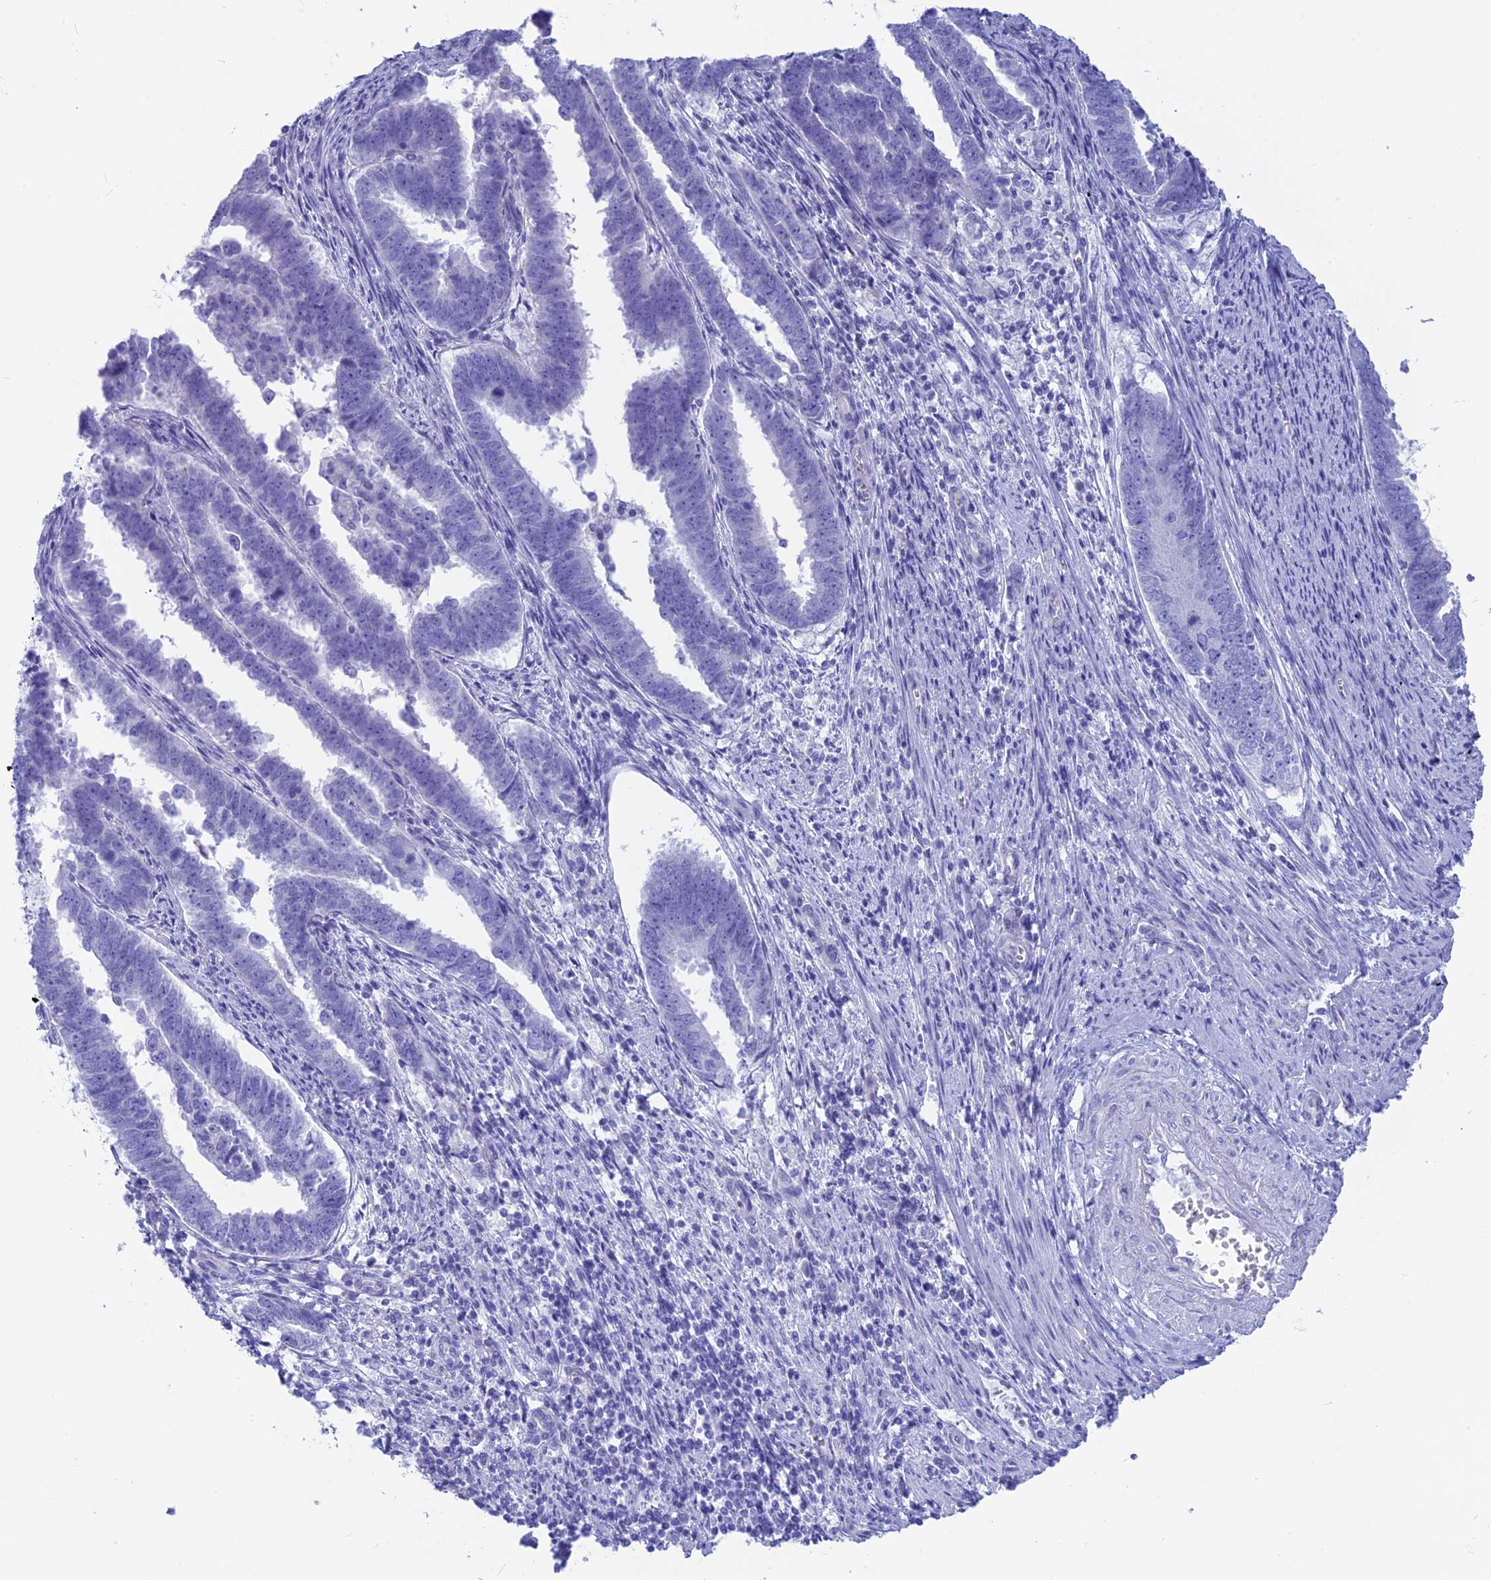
{"staining": {"intensity": "negative", "quantity": "none", "location": "none"}, "tissue": "endometrial cancer", "cell_type": "Tumor cells", "image_type": "cancer", "snomed": [{"axis": "morphology", "description": "Adenocarcinoma, NOS"}, {"axis": "topography", "description": "Endometrium"}], "caption": "An immunohistochemistry (IHC) image of endometrial cancer is shown. There is no staining in tumor cells of endometrial cancer.", "gene": "GNGT2", "patient": {"sex": "female", "age": 75}}